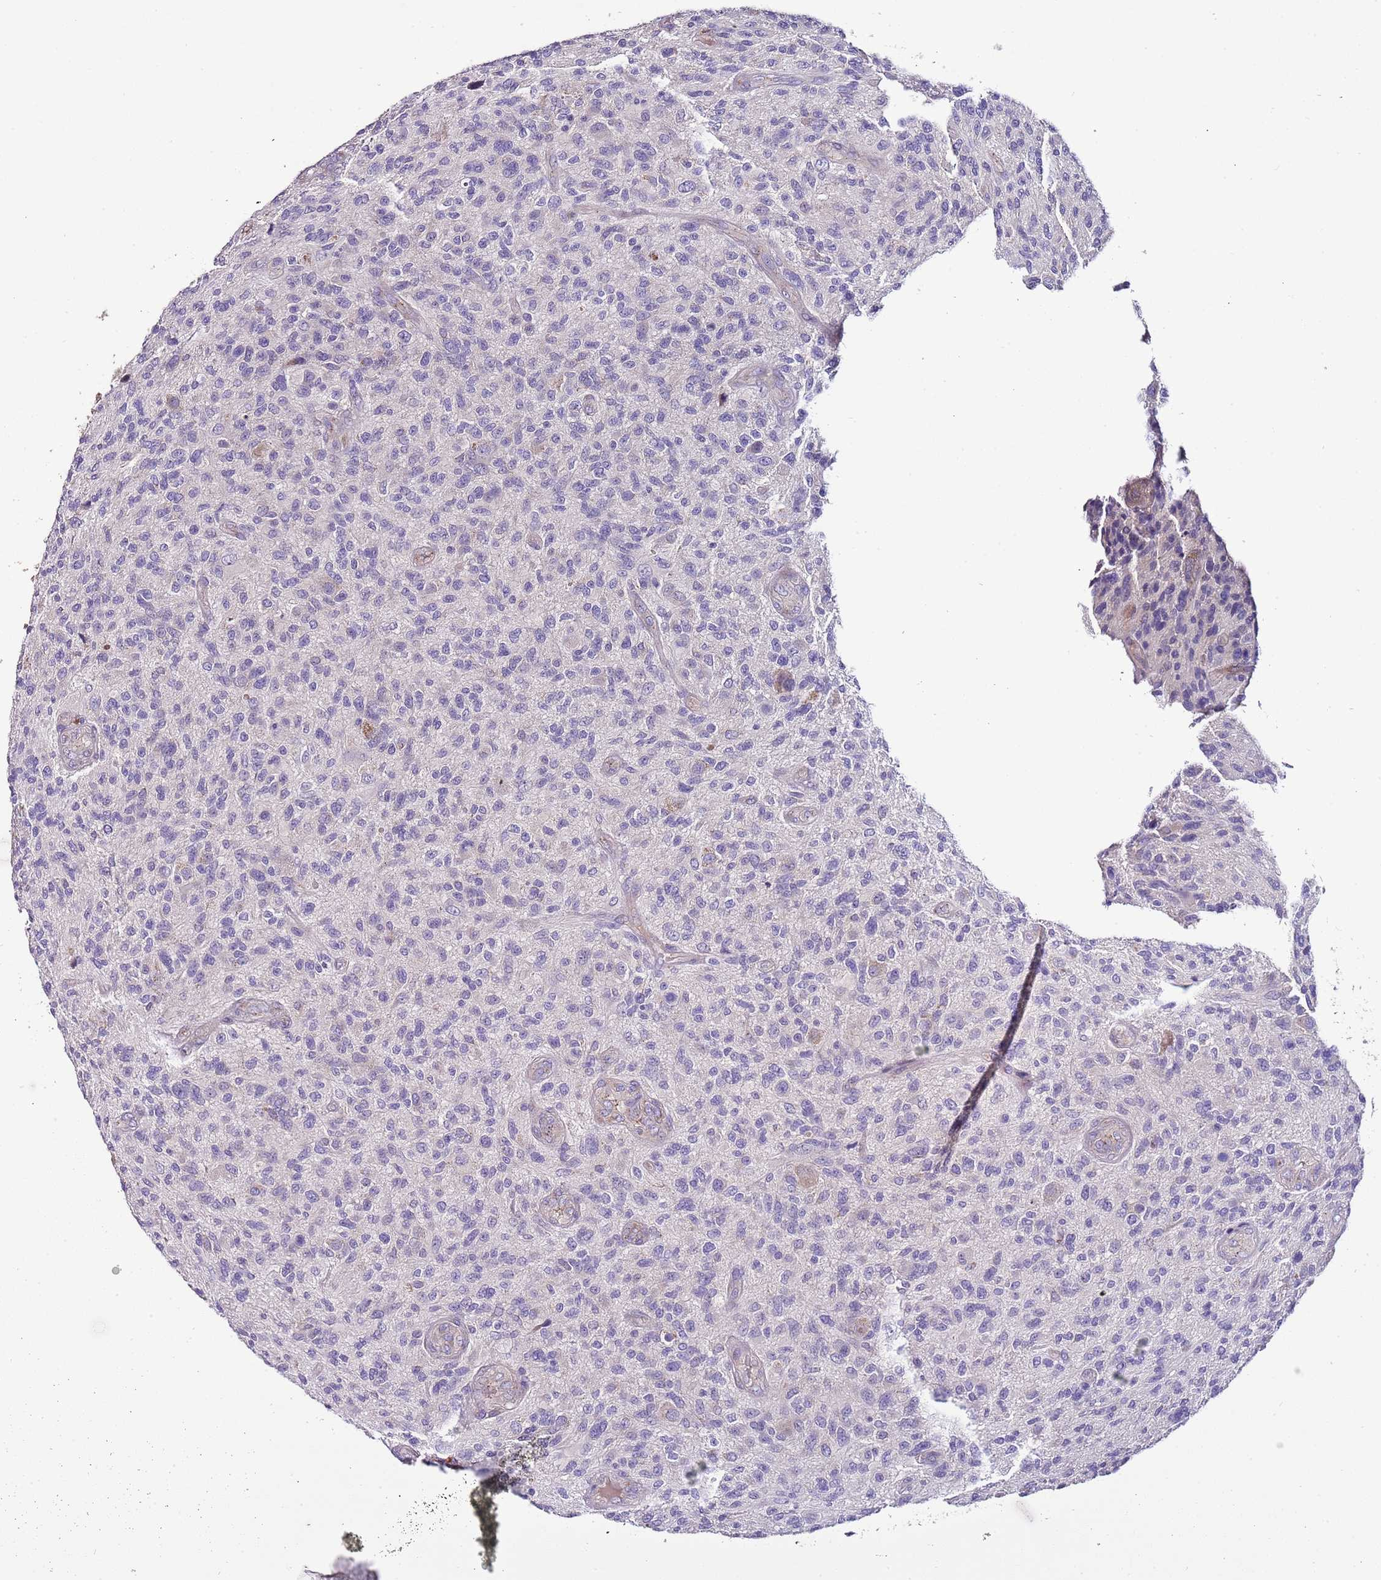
{"staining": {"intensity": "negative", "quantity": "none", "location": "none"}, "tissue": "glioma", "cell_type": "Tumor cells", "image_type": "cancer", "snomed": [{"axis": "morphology", "description": "Glioma, malignant, High grade"}, {"axis": "topography", "description": "Brain"}], "caption": "Immunohistochemistry of human glioma demonstrates no expression in tumor cells.", "gene": "FAM20A", "patient": {"sex": "male", "age": 47}}